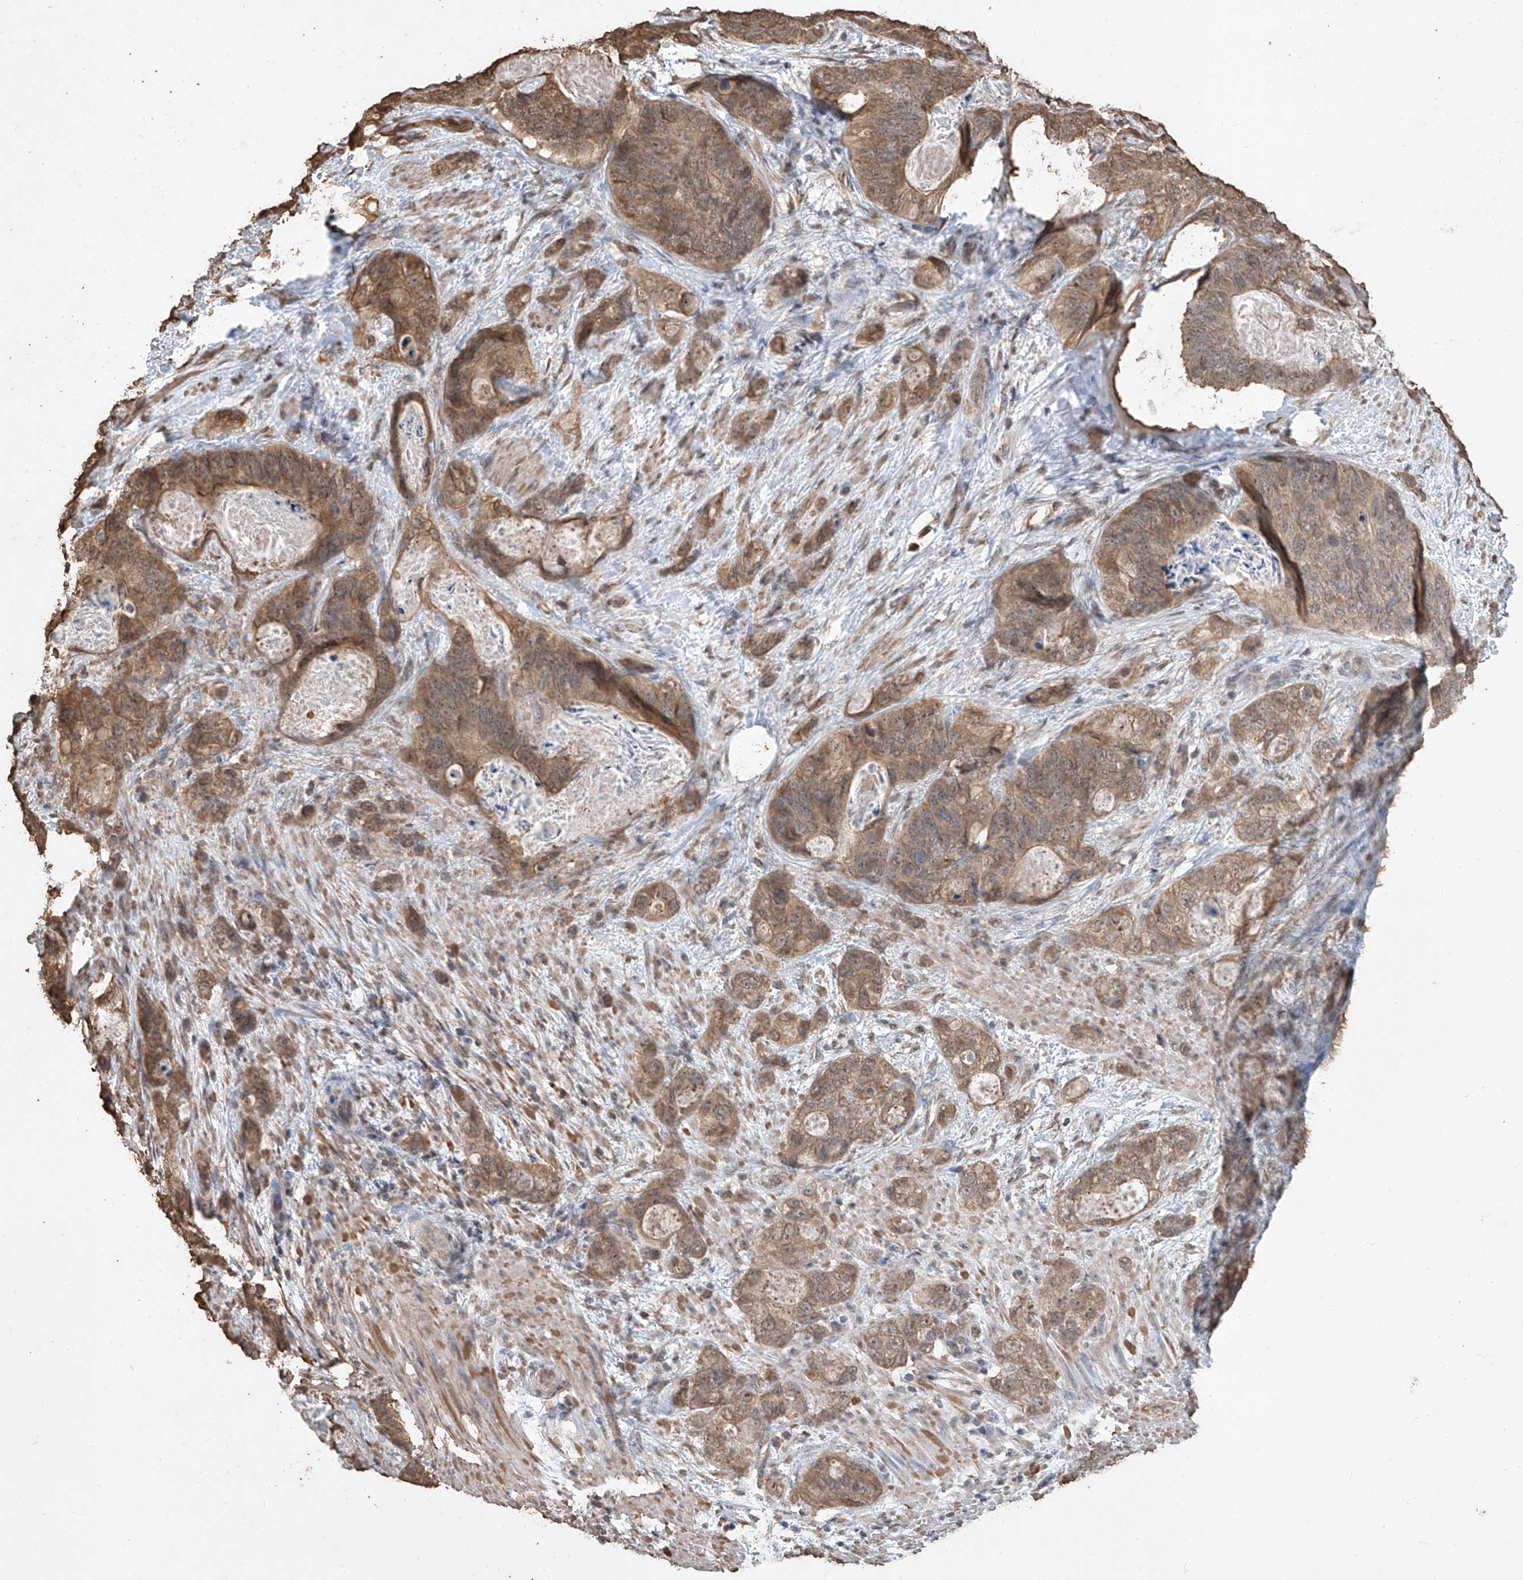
{"staining": {"intensity": "moderate", "quantity": ">75%", "location": "cytoplasmic/membranous"}, "tissue": "stomach cancer", "cell_type": "Tumor cells", "image_type": "cancer", "snomed": [{"axis": "morphology", "description": "Normal tissue, NOS"}, {"axis": "morphology", "description": "Adenocarcinoma, NOS"}, {"axis": "topography", "description": "Stomach"}], "caption": "Stomach cancer was stained to show a protein in brown. There is medium levels of moderate cytoplasmic/membranous positivity in approximately >75% of tumor cells. (Brightfield microscopy of DAB IHC at high magnification).", "gene": "ELOVL1", "patient": {"sex": "female", "age": 89}}